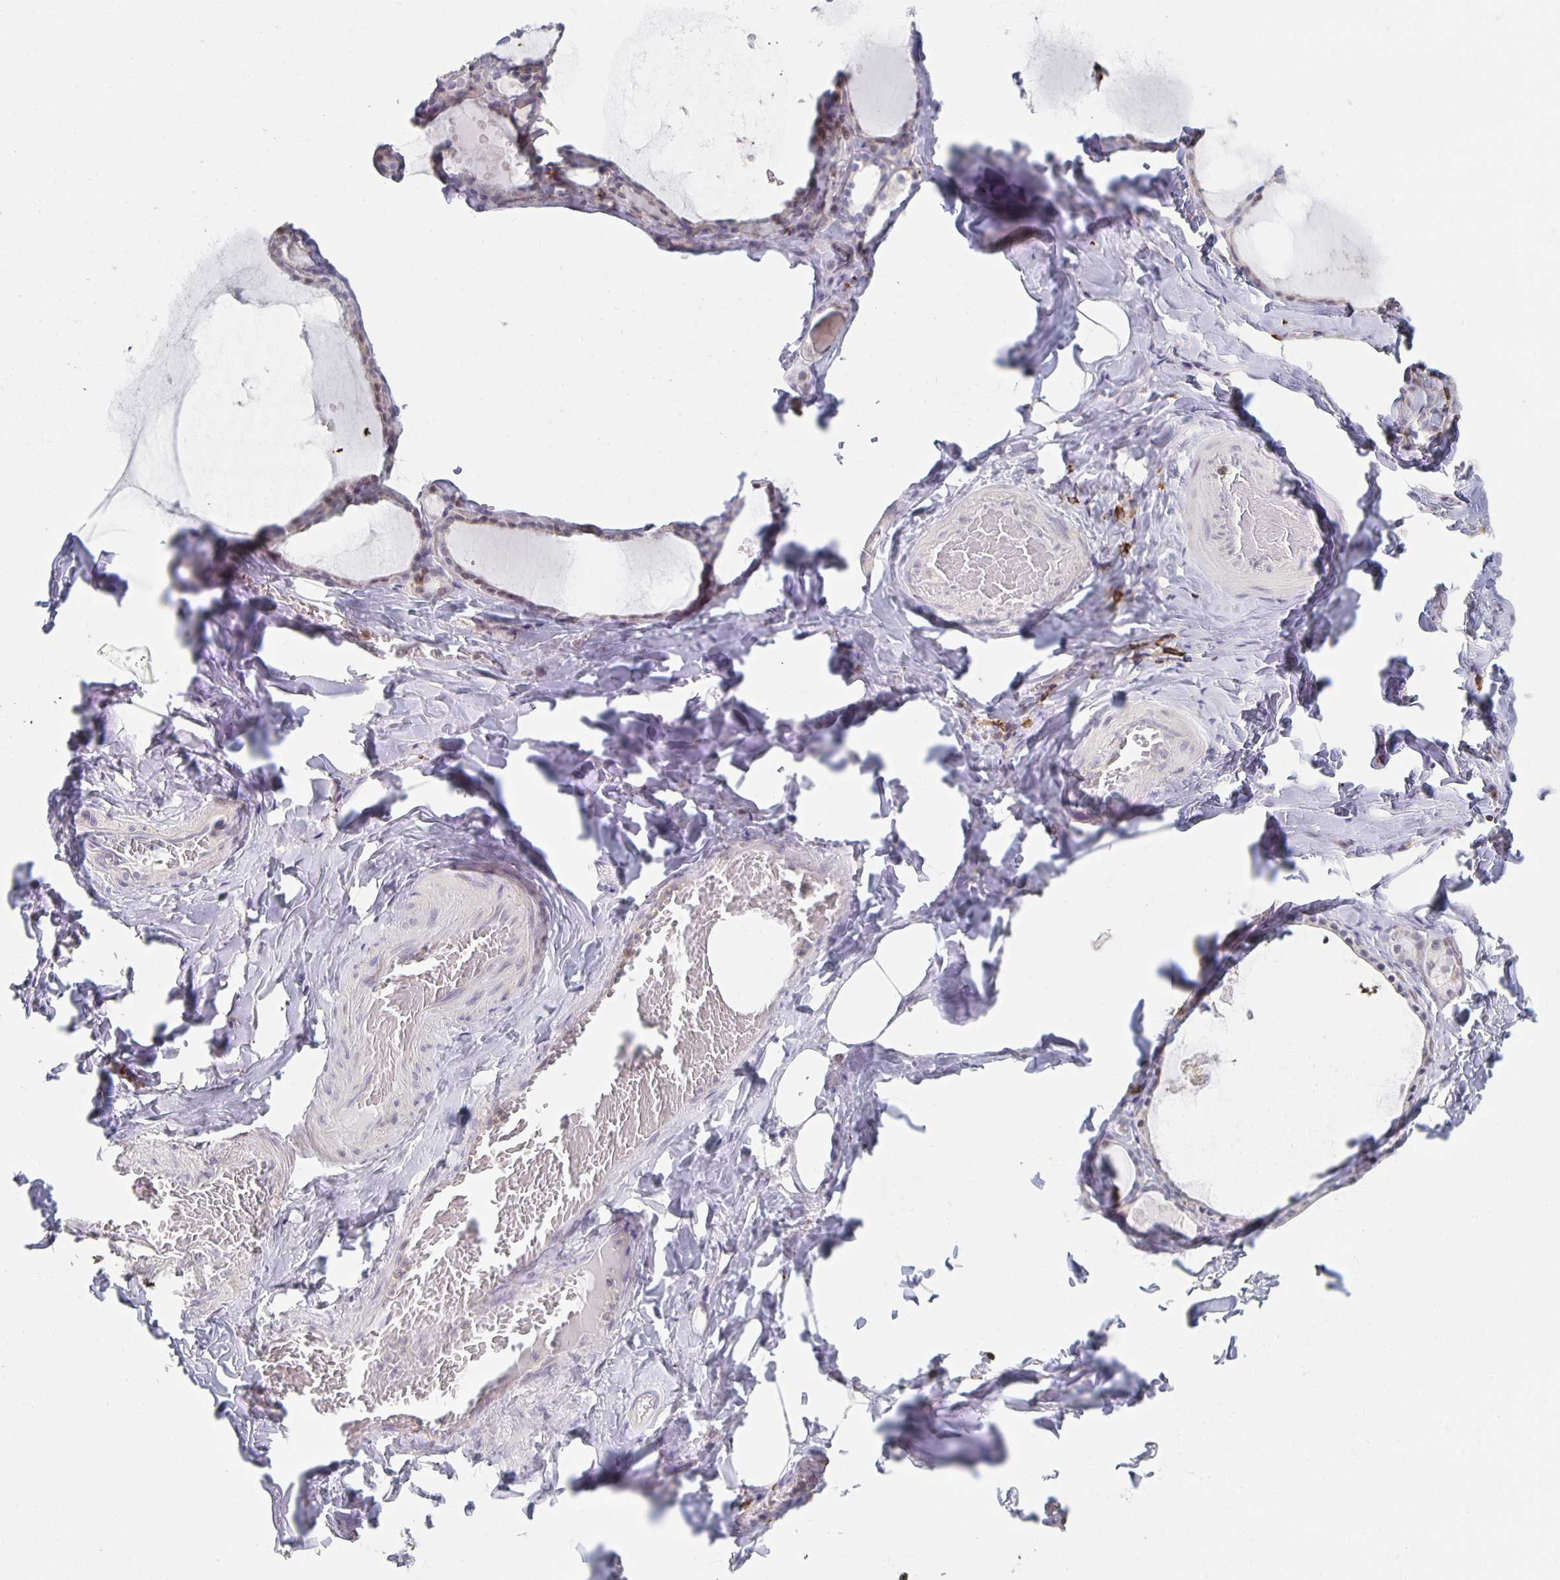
{"staining": {"intensity": "negative", "quantity": "none", "location": "none"}, "tissue": "thyroid gland", "cell_type": "Glandular cells", "image_type": "normal", "snomed": [{"axis": "morphology", "description": "Normal tissue, NOS"}, {"axis": "topography", "description": "Thyroid gland"}], "caption": "DAB (3,3'-diaminobenzidine) immunohistochemical staining of normal thyroid gland exhibits no significant expression in glandular cells. (Brightfield microscopy of DAB (3,3'-diaminobenzidine) IHC at high magnification).", "gene": "ZNF692", "patient": {"sex": "male", "age": 56}}